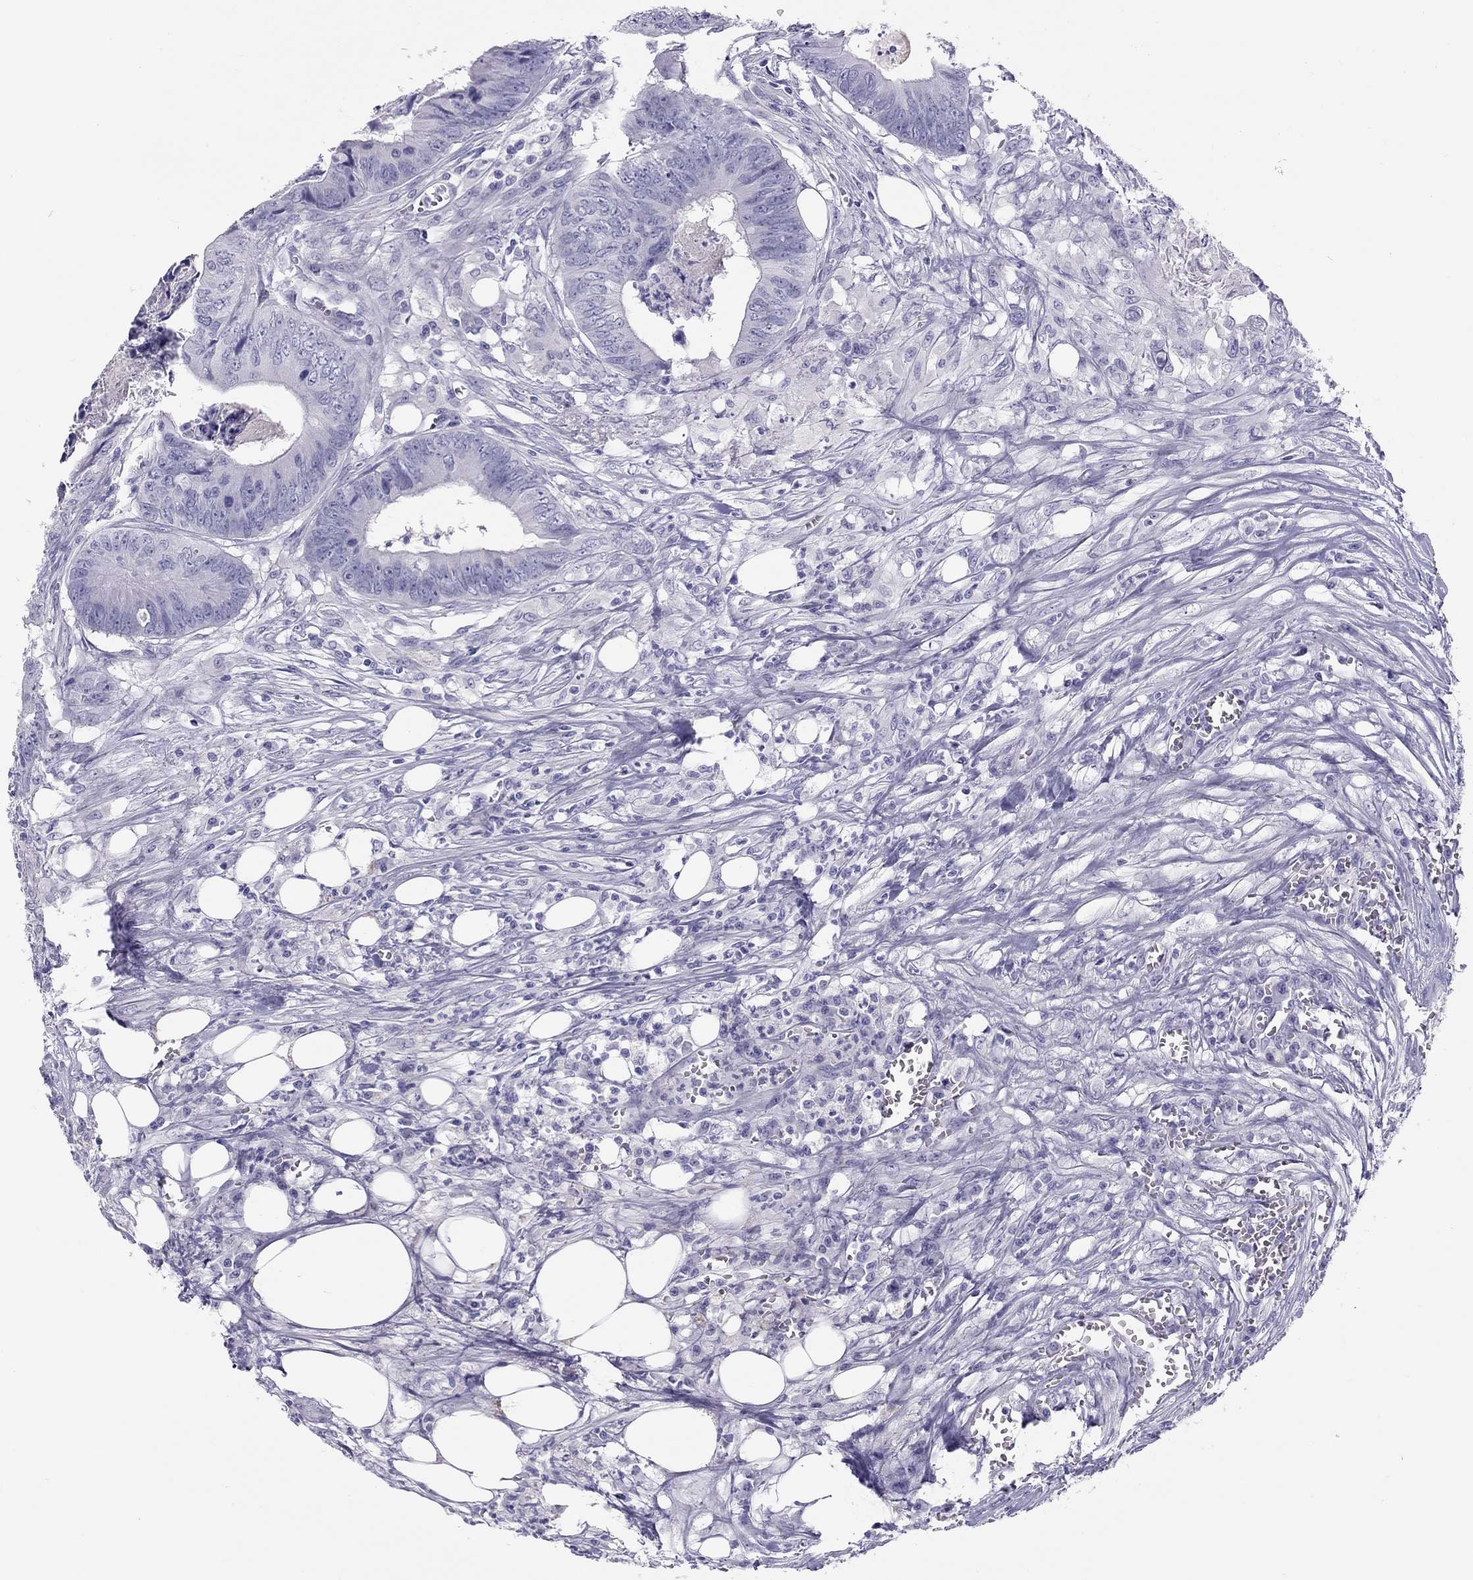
{"staining": {"intensity": "negative", "quantity": "none", "location": "none"}, "tissue": "colorectal cancer", "cell_type": "Tumor cells", "image_type": "cancer", "snomed": [{"axis": "morphology", "description": "Adenocarcinoma, NOS"}, {"axis": "topography", "description": "Colon"}], "caption": "Micrograph shows no significant protein staining in tumor cells of colorectal cancer.", "gene": "PSMB11", "patient": {"sex": "male", "age": 84}}